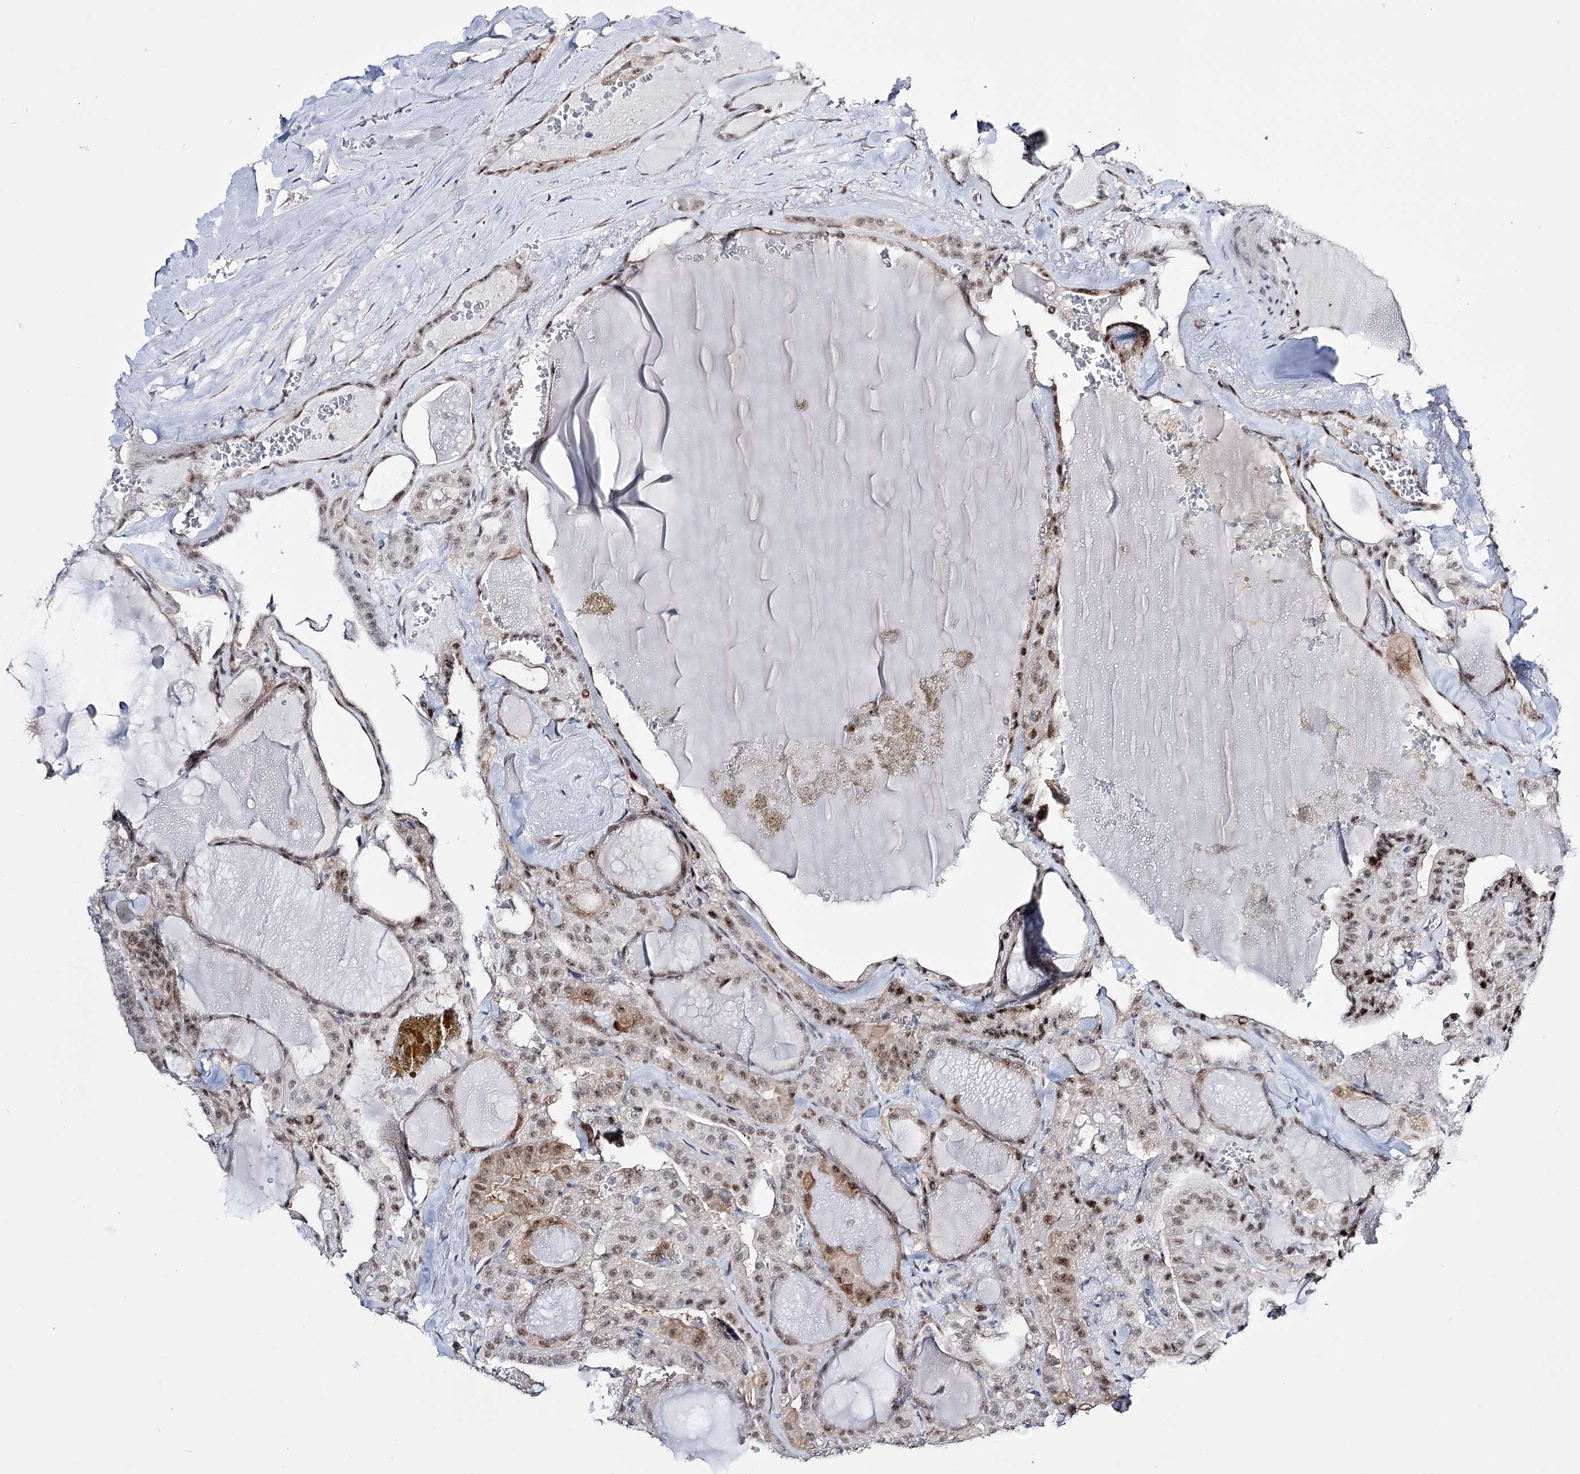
{"staining": {"intensity": "moderate", "quantity": ">75%", "location": "nuclear"}, "tissue": "thyroid cancer", "cell_type": "Tumor cells", "image_type": "cancer", "snomed": [{"axis": "morphology", "description": "Papillary adenocarcinoma, NOS"}, {"axis": "topography", "description": "Thyroid gland"}], "caption": "There is medium levels of moderate nuclear expression in tumor cells of thyroid papillary adenocarcinoma, as demonstrated by immunohistochemical staining (brown color).", "gene": "RBM15B", "patient": {"sex": "male", "age": 52}}